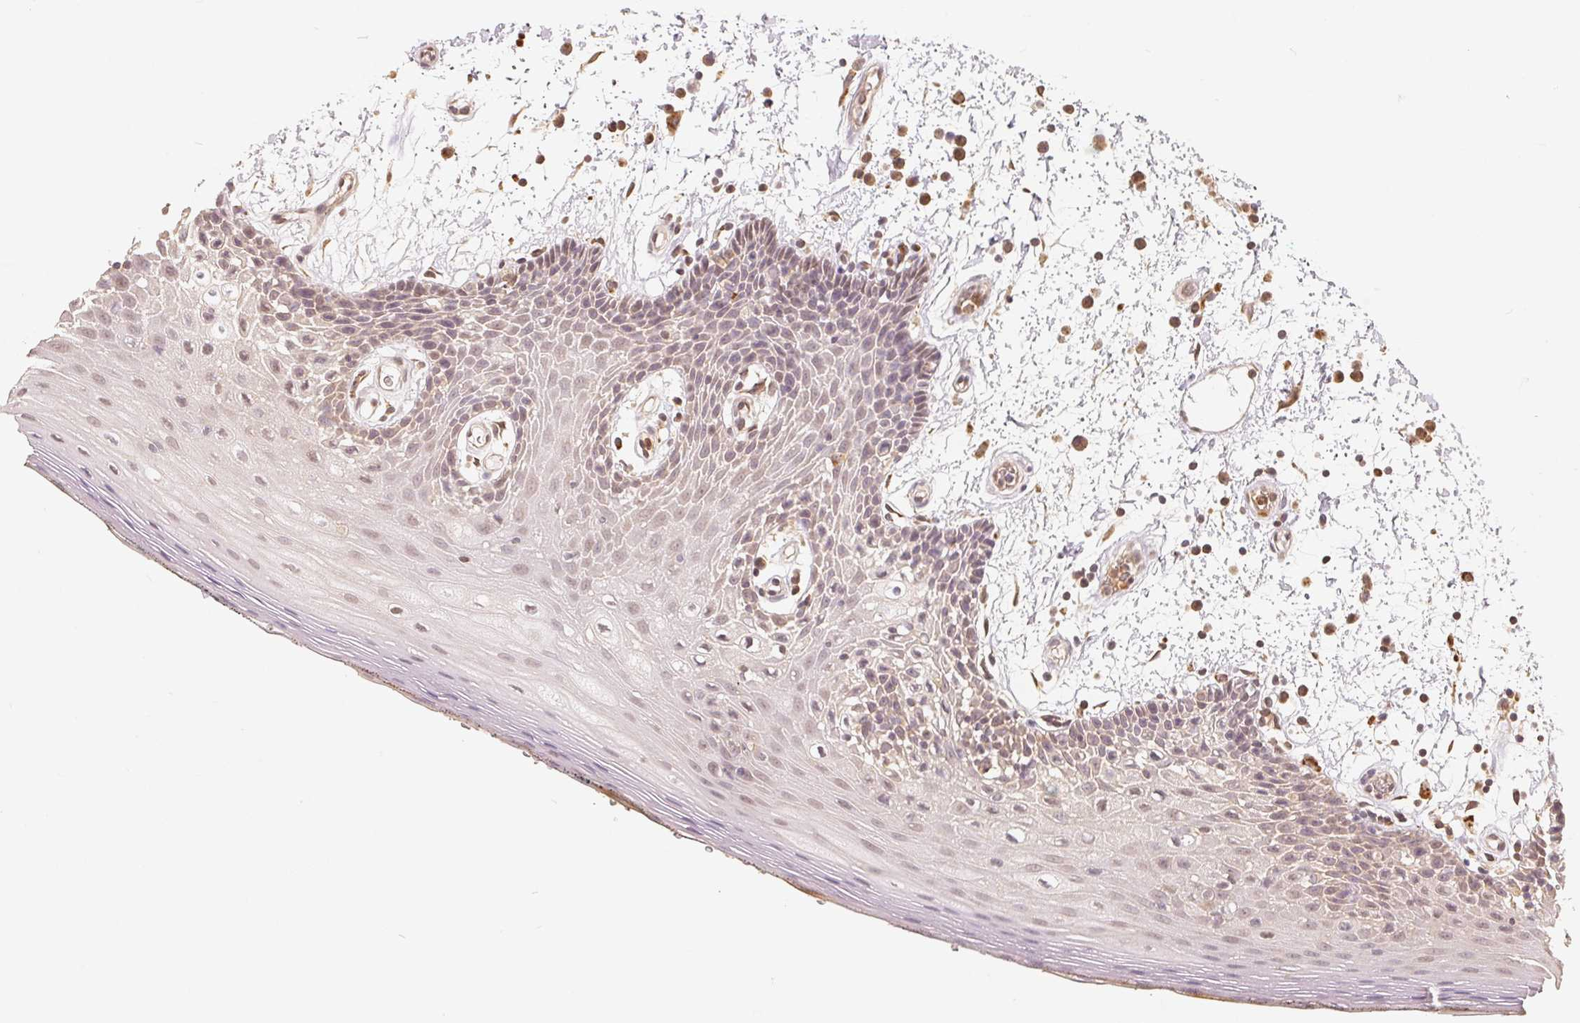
{"staining": {"intensity": "moderate", "quantity": "25%-75%", "location": "nuclear"}, "tissue": "oral mucosa", "cell_type": "Squamous epithelial cells", "image_type": "normal", "snomed": [{"axis": "morphology", "description": "Normal tissue, NOS"}, {"axis": "morphology", "description": "Squamous cell carcinoma, NOS"}, {"axis": "topography", "description": "Oral tissue"}, {"axis": "topography", "description": "Head-Neck"}], "caption": "Immunohistochemistry photomicrograph of unremarkable oral mucosa: human oral mucosa stained using IHC demonstrates medium levels of moderate protein expression localized specifically in the nuclear of squamous epithelial cells, appearing as a nuclear brown color.", "gene": "GUSB", "patient": {"sex": "male", "age": 52}}